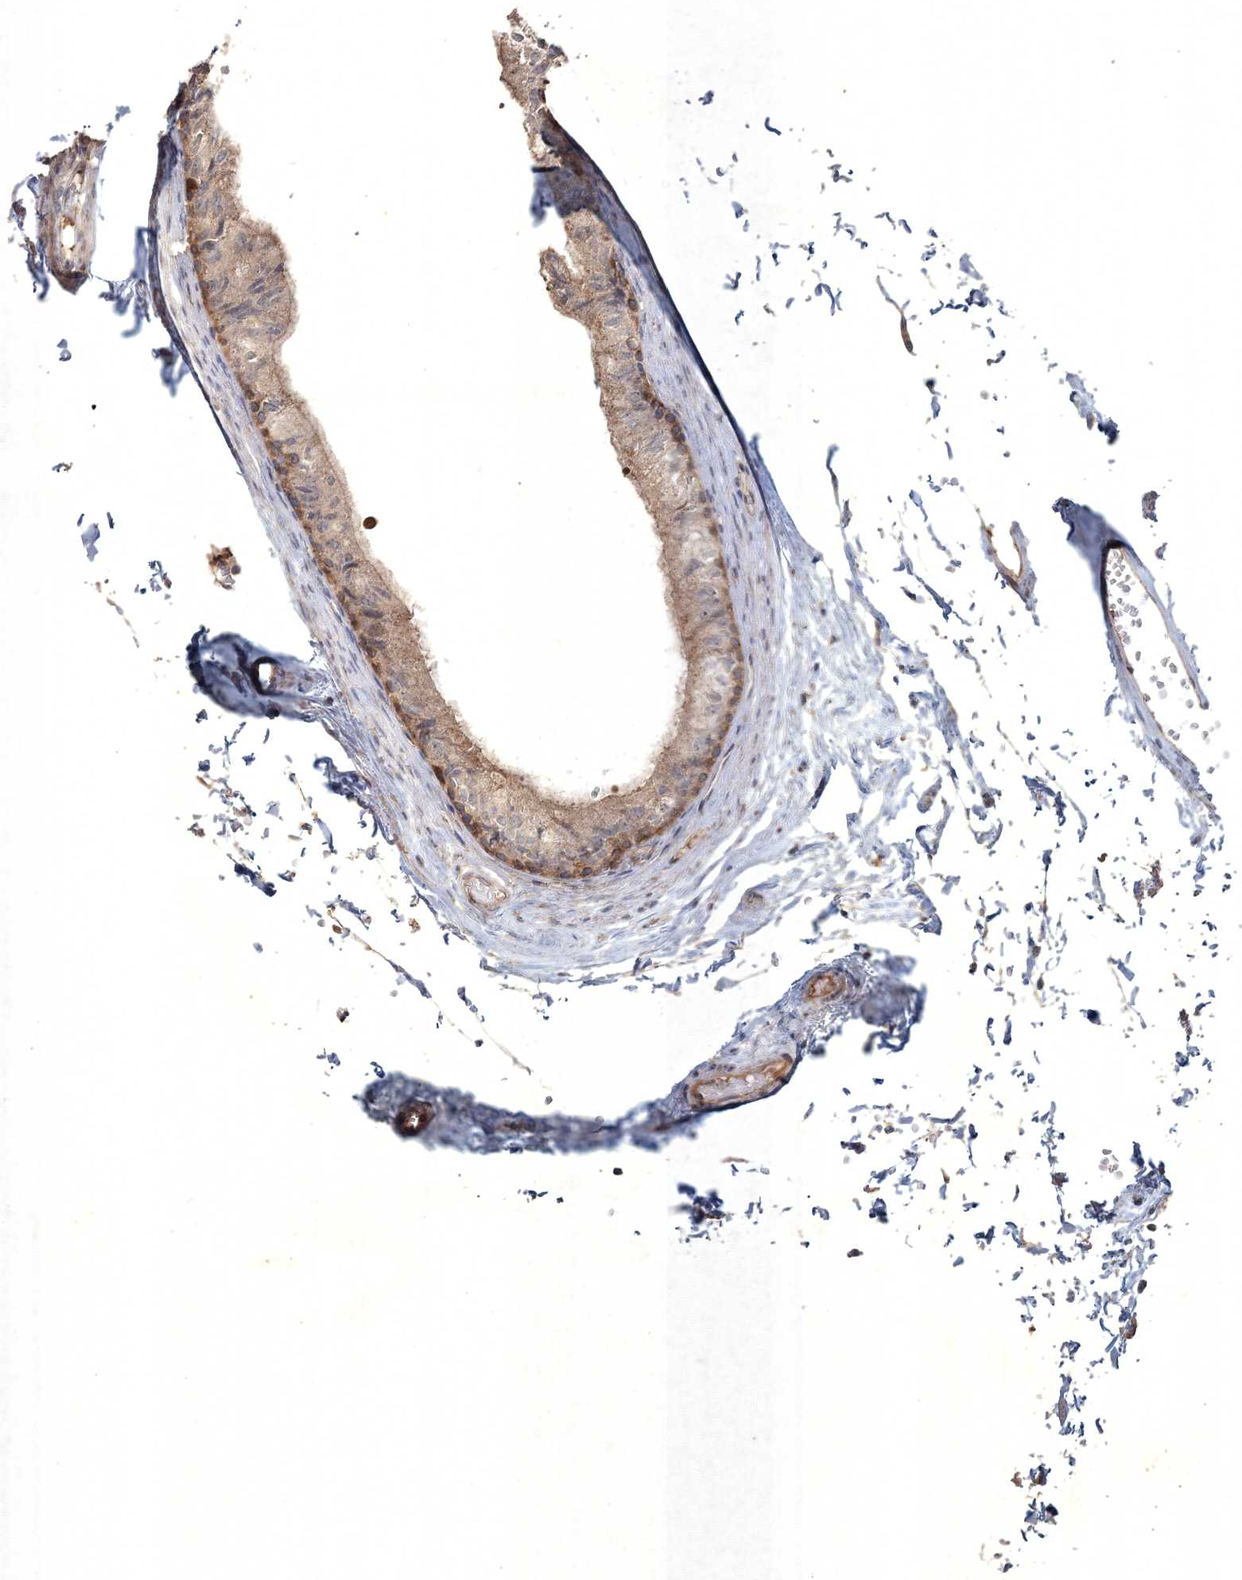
{"staining": {"intensity": "moderate", "quantity": ">75%", "location": "cytoplasmic/membranous"}, "tissue": "epididymis", "cell_type": "Glandular cells", "image_type": "normal", "snomed": [{"axis": "morphology", "description": "Normal tissue, NOS"}, {"axis": "topography", "description": "Epididymis"}], "caption": "Immunohistochemical staining of normal human epididymis reveals moderate cytoplasmic/membranous protein staining in about >75% of glandular cells. (IHC, brightfield microscopy, high magnification).", "gene": "SPRY1", "patient": {"sex": "male", "age": 79}}